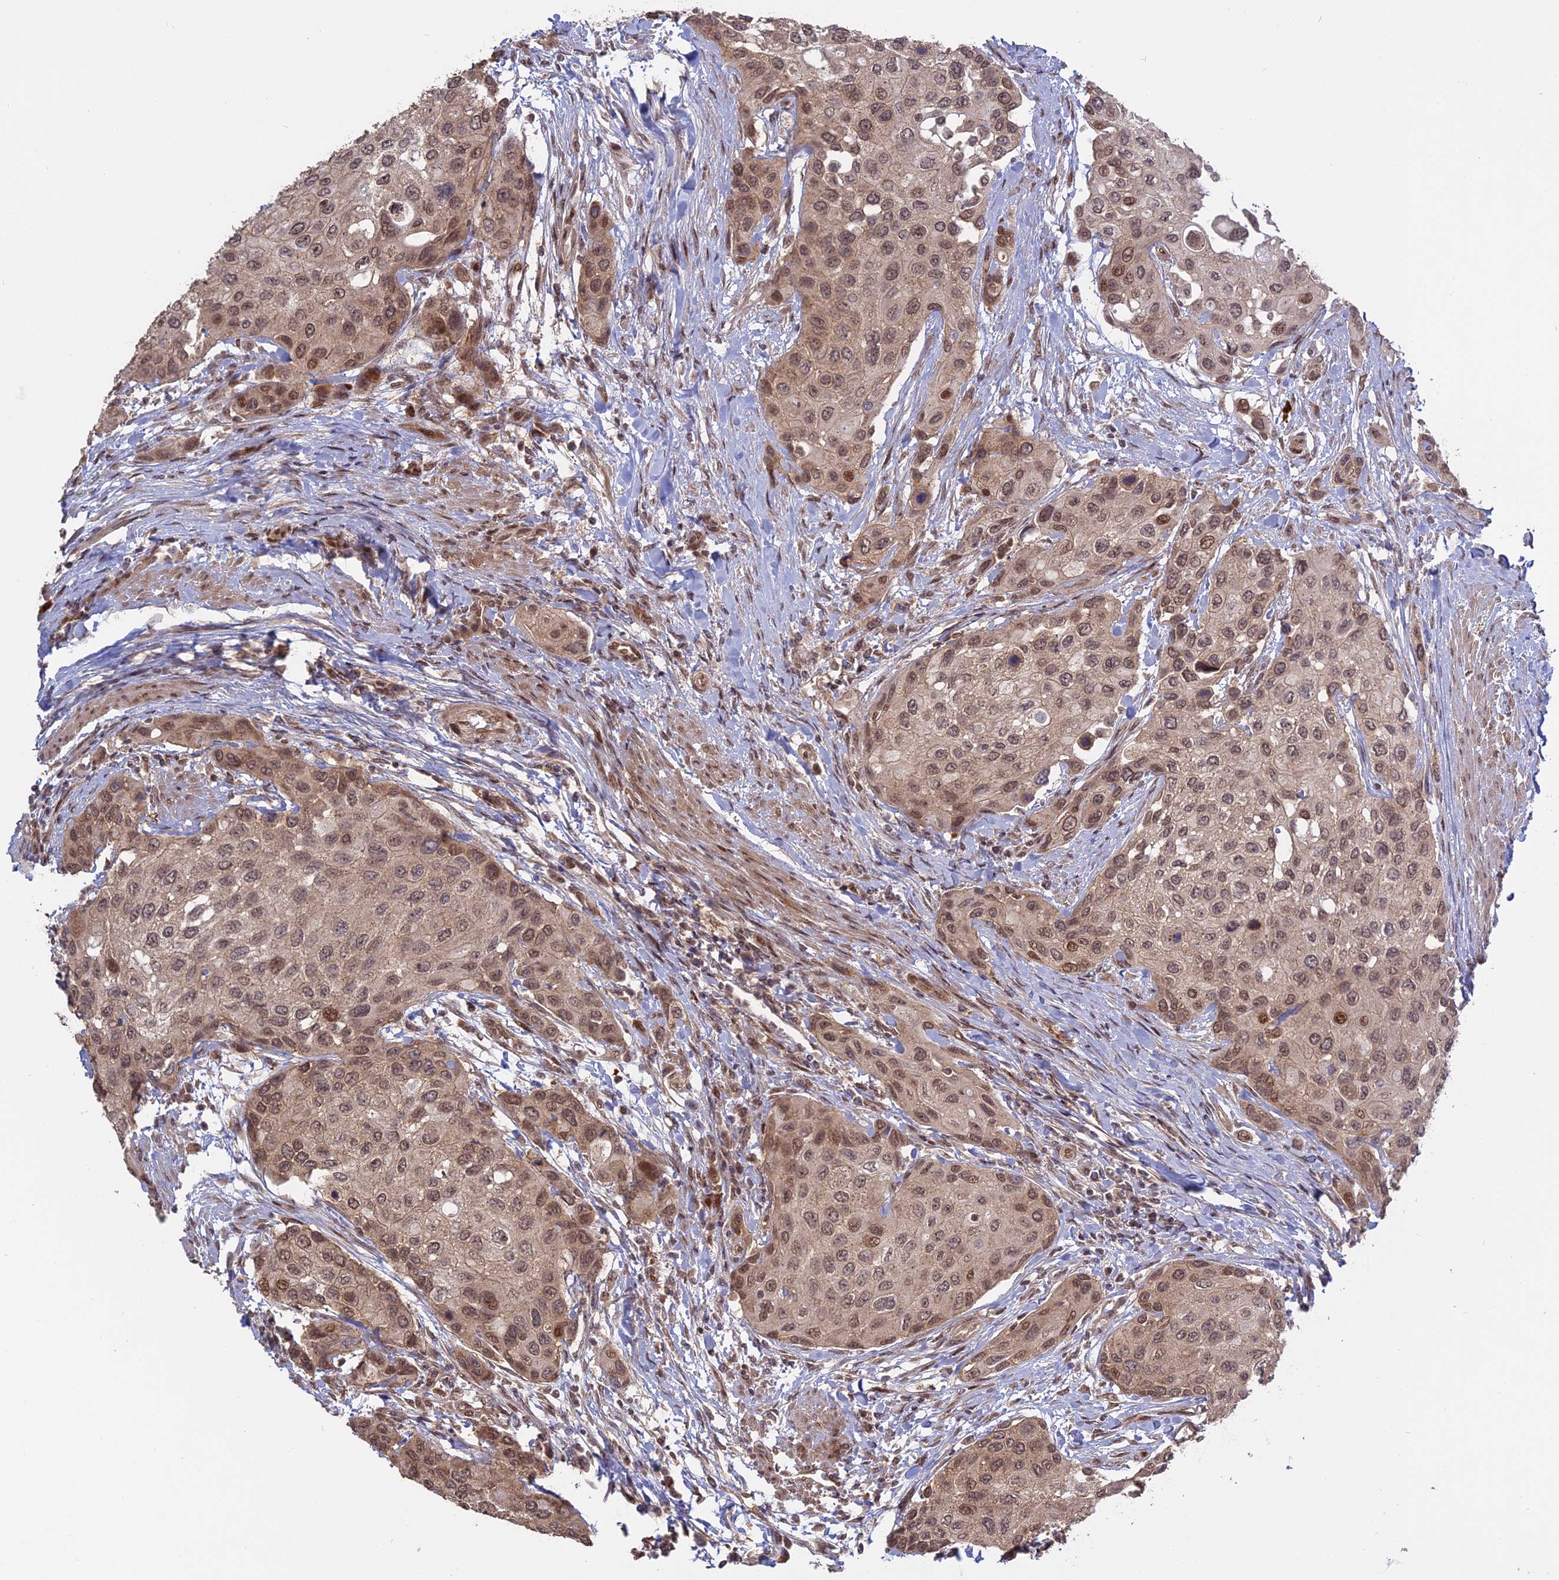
{"staining": {"intensity": "moderate", "quantity": ">75%", "location": "nuclear"}, "tissue": "urothelial cancer", "cell_type": "Tumor cells", "image_type": "cancer", "snomed": [{"axis": "morphology", "description": "Normal tissue, NOS"}, {"axis": "morphology", "description": "Urothelial carcinoma, High grade"}, {"axis": "topography", "description": "Vascular tissue"}, {"axis": "topography", "description": "Urinary bladder"}], "caption": "Urothelial cancer was stained to show a protein in brown. There is medium levels of moderate nuclear positivity in about >75% of tumor cells. Nuclei are stained in blue.", "gene": "PKIG", "patient": {"sex": "female", "age": 56}}